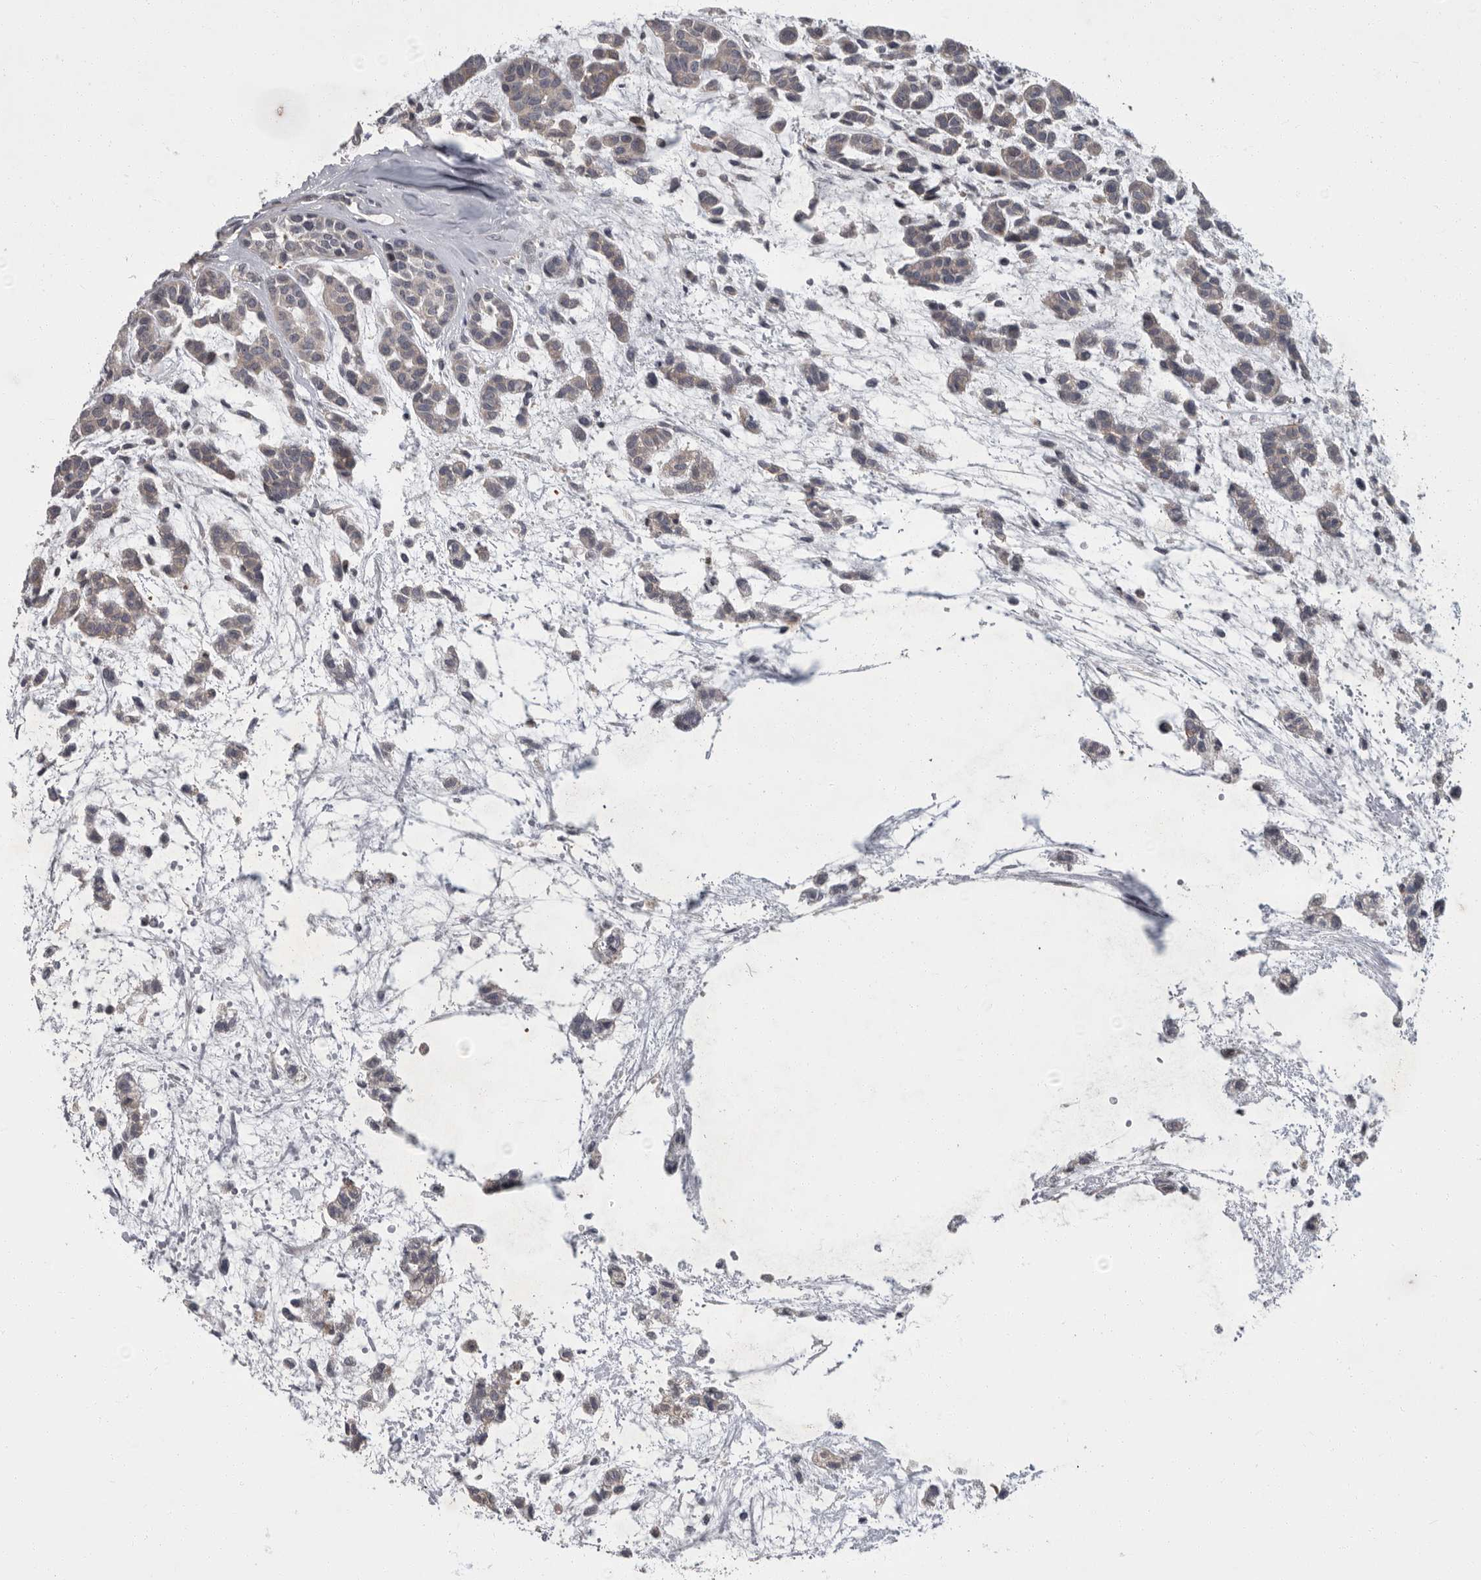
{"staining": {"intensity": "weak", "quantity": "<25%", "location": "cytoplasmic/membranous"}, "tissue": "head and neck cancer", "cell_type": "Tumor cells", "image_type": "cancer", "snomed": [{"axis": "morphology", "description": "Adenocarcinoma, NOS"}, {"axis": "morphology", "description": "Adenoma, NOS"}, {"axis": "topography", "description": "Head-Neck"}], "caption": "Head and neck cancer was stained to show a protein in brown. There is no significant positivity in tumor cells.", "gene": "PDE7A", "patient": {"sex": "female", "age": 55}}